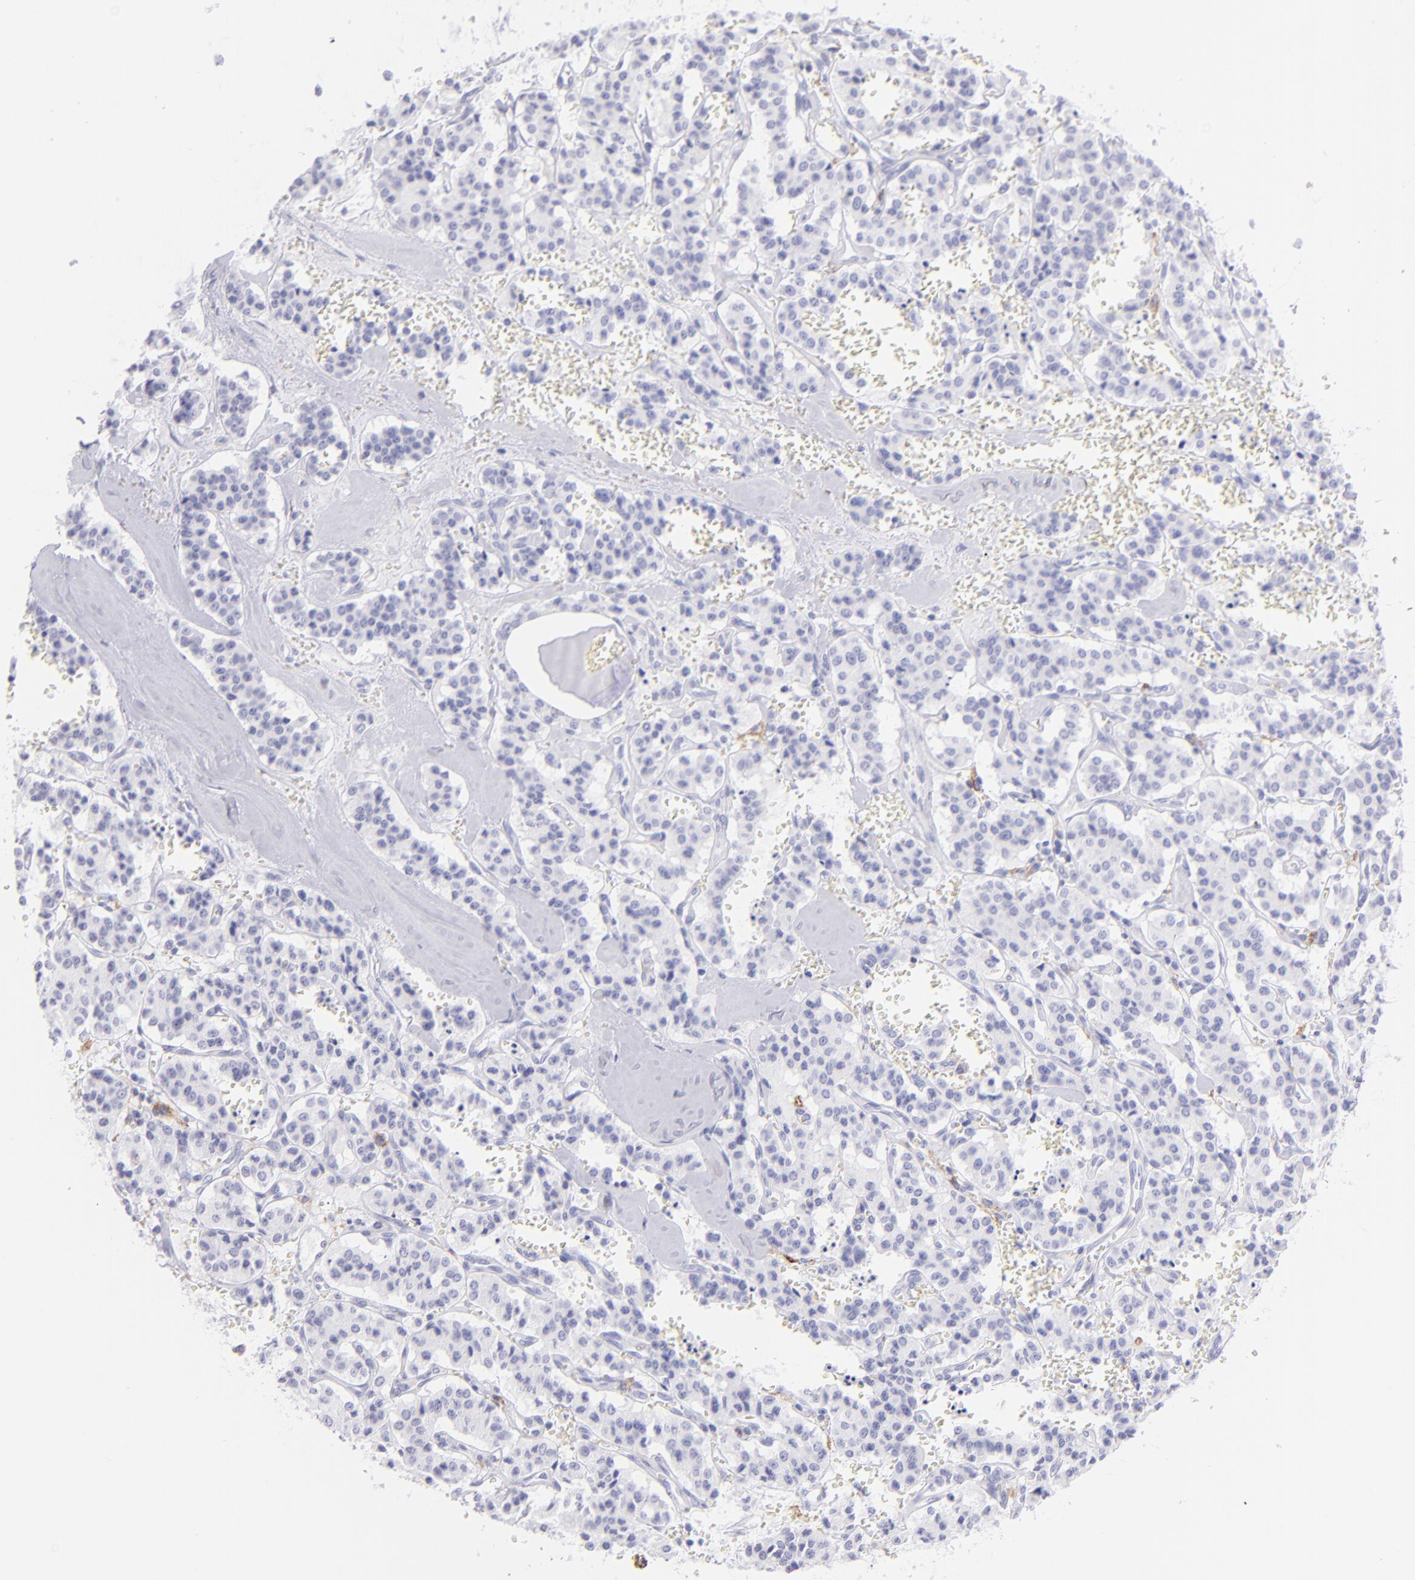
{"staining": {"intensity": "negative", "quantity": "none", "location": "none"}, "tissue": "carcinoid", "cell_type": "Tumor cells", "image_type": "cancer", "snomed": [{"axis": "morphology", "description": "Carcinoid, malignant, NOS"}, {"axis": "topography", "description": "Bronchus"}], "caption": "Immunohistochemistry (IHC) photomicrograph of neoplastic tissue: human malignant carcinoid stained with DAB shows no significant protein positivity in tumor cells.", "gene": "CD72", "patient": {"sex": "male", "age": 55}}